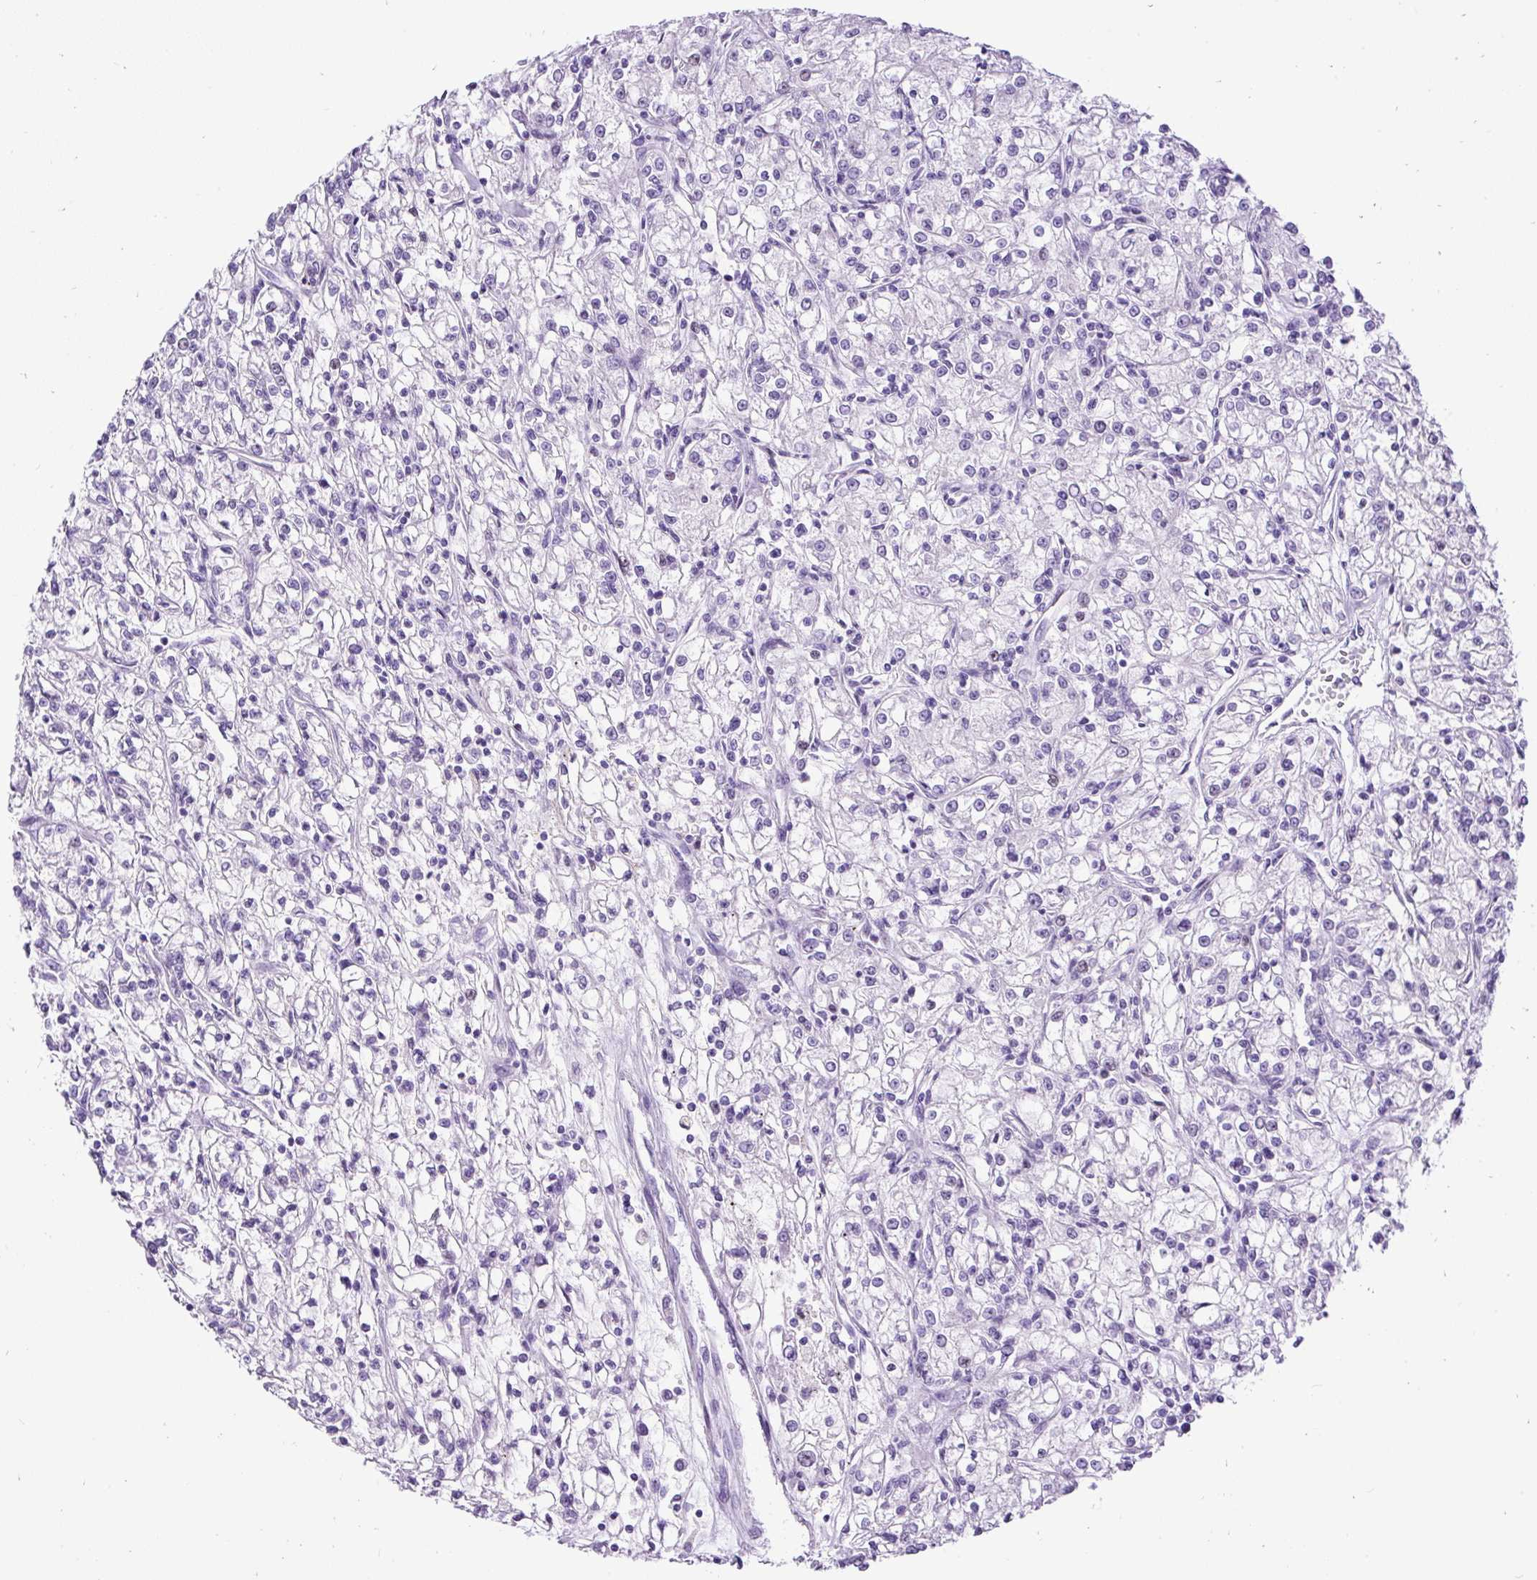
{"staining": {"intensity": "negative", "quantity": "none", "location": "none"}, "tissue": "renal cancer", "cell_type": "Tumor cells", "image_type": "cancer", "snomed": [{"axis": "morphology", "description": "Adenocarcinoma, NOS"}, {"axis": "topography", "description": "Kidney"}], "caption": "A micrograph of renal cancer stained for a protein shows no brown staining in tumor cells.", "gene": "PDIA2", "patient": {"sex": "female", "age": 59}}